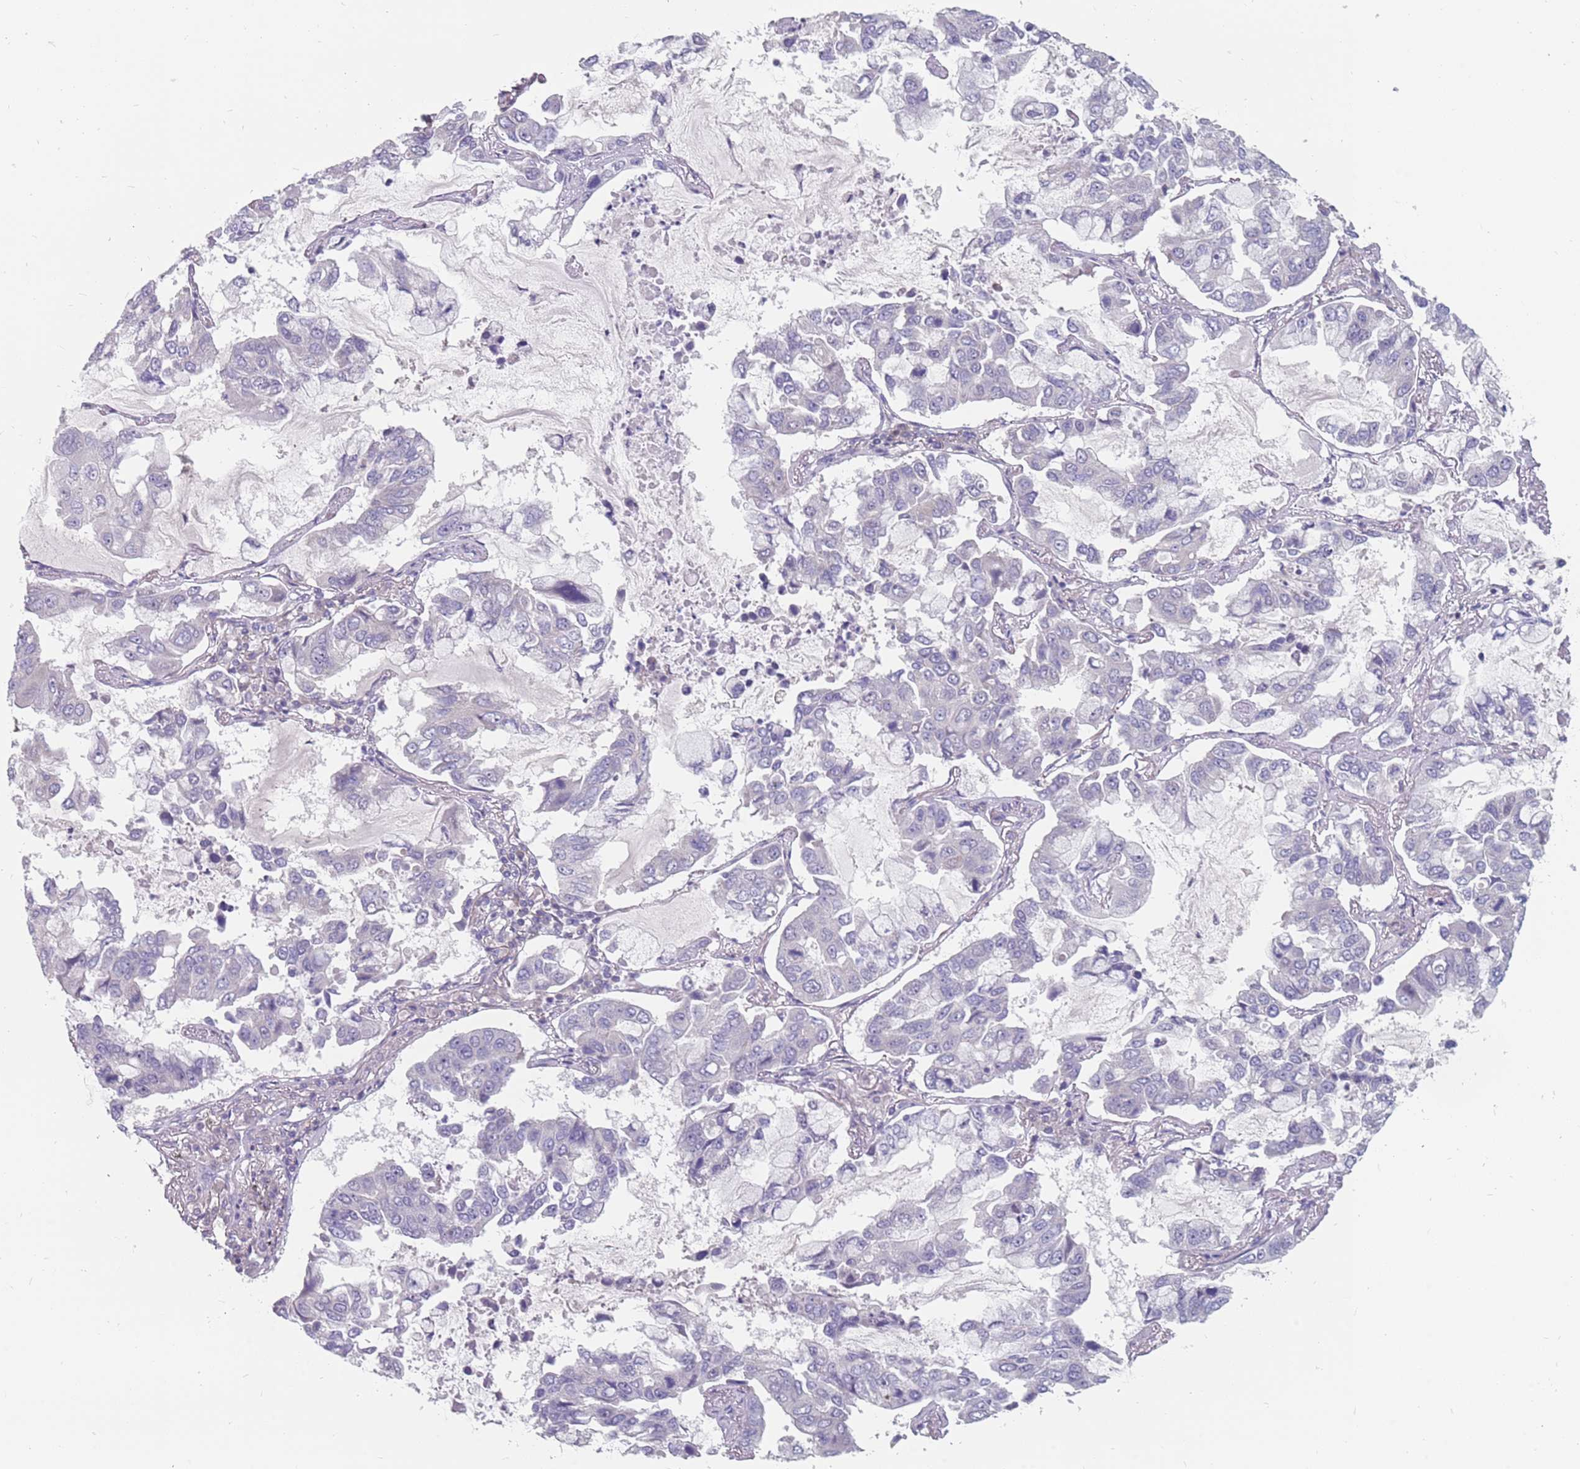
{"staining": {"intensity": "negative", "quantity": "none", "location": "none"}, "tissue": "lung cancer", "cell_type": "Tumor cells", "image_type": "cancer", "snomed": [{"axis": "morphology", "description": "Adenocarcinoma, NOS"}, {"axis": "topography", "description": "Lung"}], "caption": "Tumor cells are negative for protein expression in human lung cancer.", "gene": "CMTR2", "patient": {"sex": "male", "age": 64}}